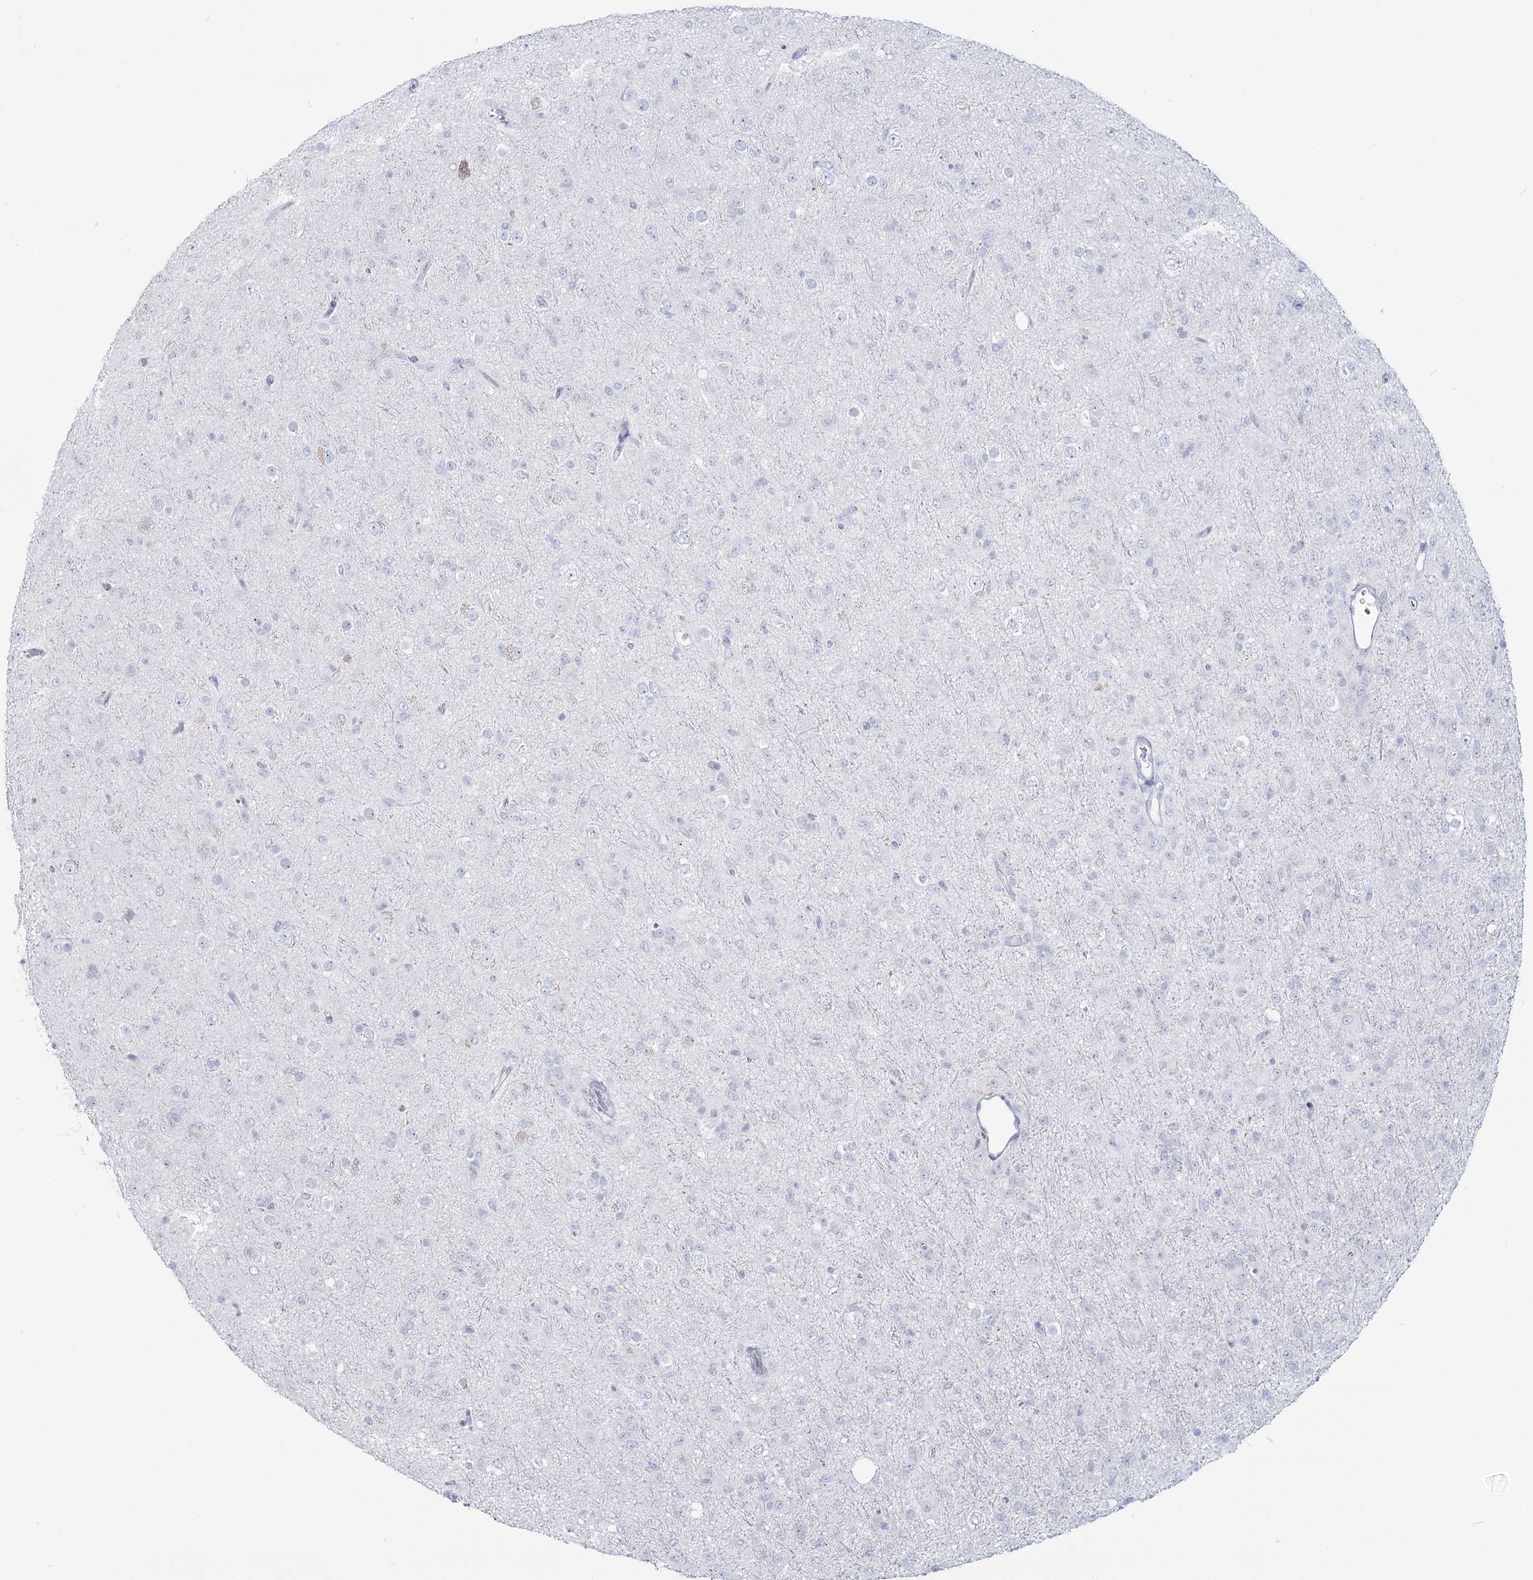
{"staining": {"intensity": "negative", "quantity": "none", "location": "none"}, "tissue": "glioma", "cell_type": "Tumor cells", "image_type": "cancer", "snomed": [{"axis": "morphology", "description": "Glioma, malignant, Low grade"}, {"axis": "topography", "description": "Brain"}], "caption": "Immunohistochemical staining of human glioma displays no significant staining in tumor cells.", "gene": "SLC6A19", "patient": {"sex": "male", "age": 65}}